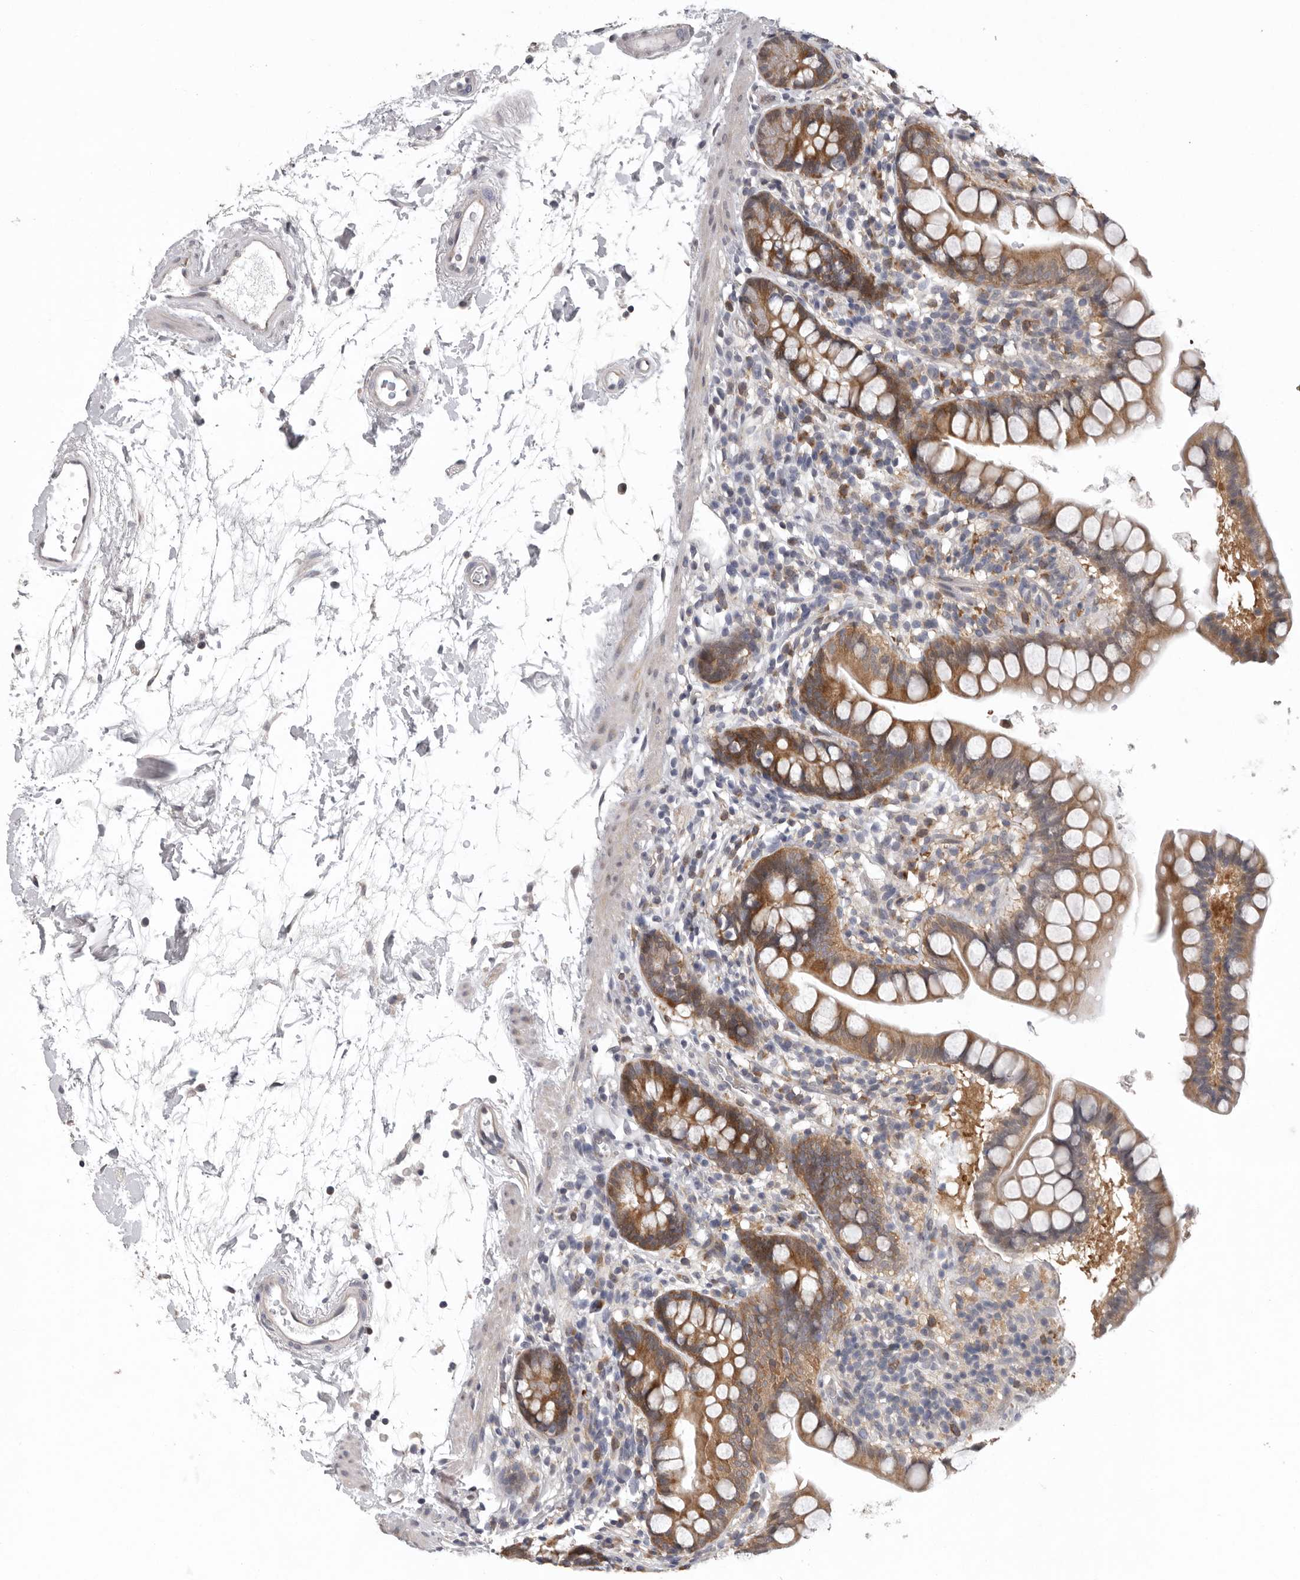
{"staining": {"intensity": "moderate", "quantity": "25%-75%", "location": "cytoplasmic/membranous"}, "tissue": "small intestine", "cell_type": "Glandular cells", "image_type": "normal", "snomed": [{"axis": "morphology", "description": "Normal tissue, NOS"}, {"axis": "topography", "description": "Small intestine"}], "caption": "IHC histopathology image of unremarkable human small intestine stained for a protein (brown), which exhibits medium levels of moderate cytoplasmic/membranous expression in about 25%-75% of glandular cells.", "gene": "RALGPS2", "patient": {"sex": "female", "age": 84}}